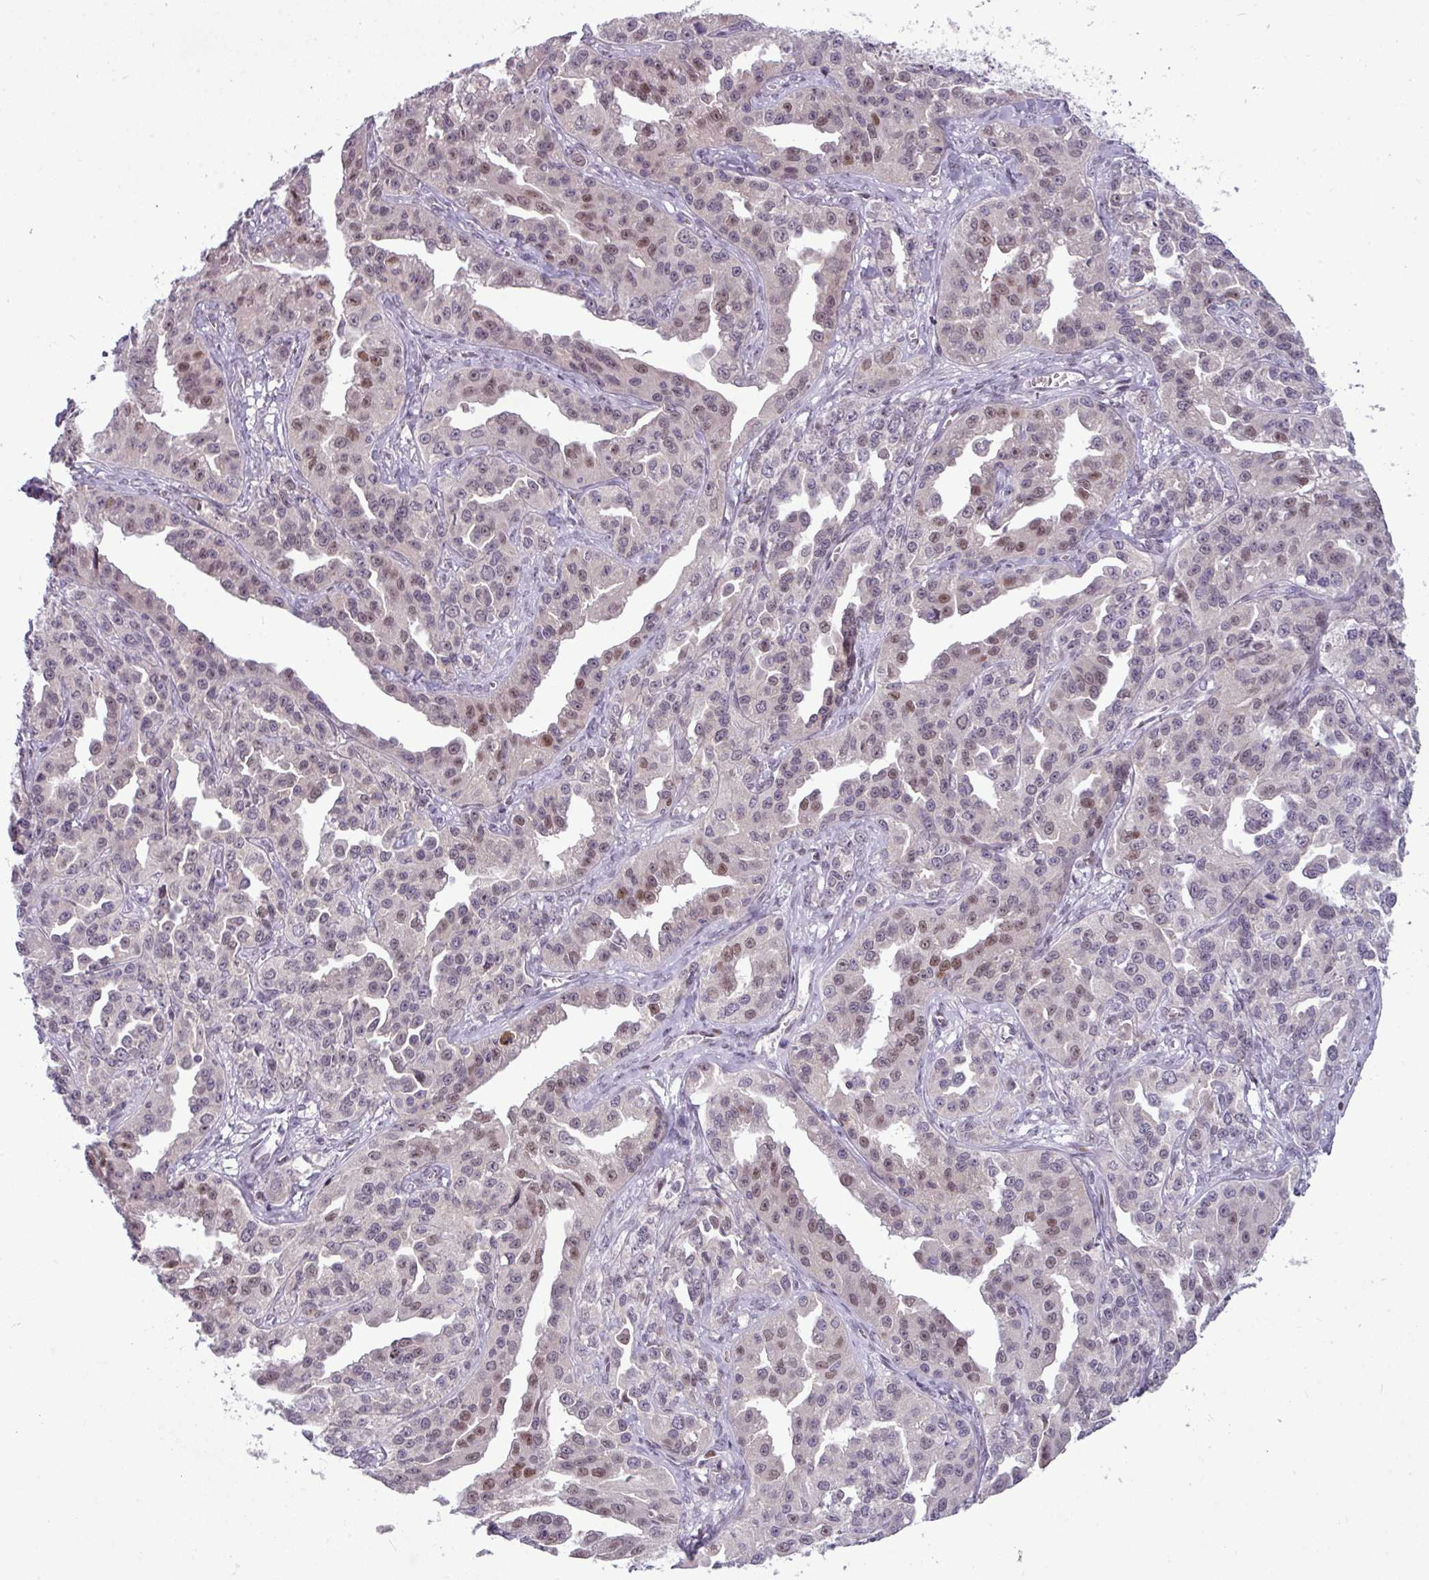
{"staining": {"intensity": "weak", "quantity": "25%-75%", "location": "nuclear"}, "tissue": "ovarian cancer", "cell_type": "Tumor cells", "image_type": "cancer", "snomed": [{"axis": "morphology", "description": "Cystadenocarcinoma, serous, NOS"}, {"axis": "topography", "description": "Ovary"}], "caption": "Ovarian cancer stained for a protein (brown) displays weak nuclear positive staining in approximately 25%-75% of tumor cells.", "gene": "SLC66A2", "patient": {"sex": "female", "age": 75}}